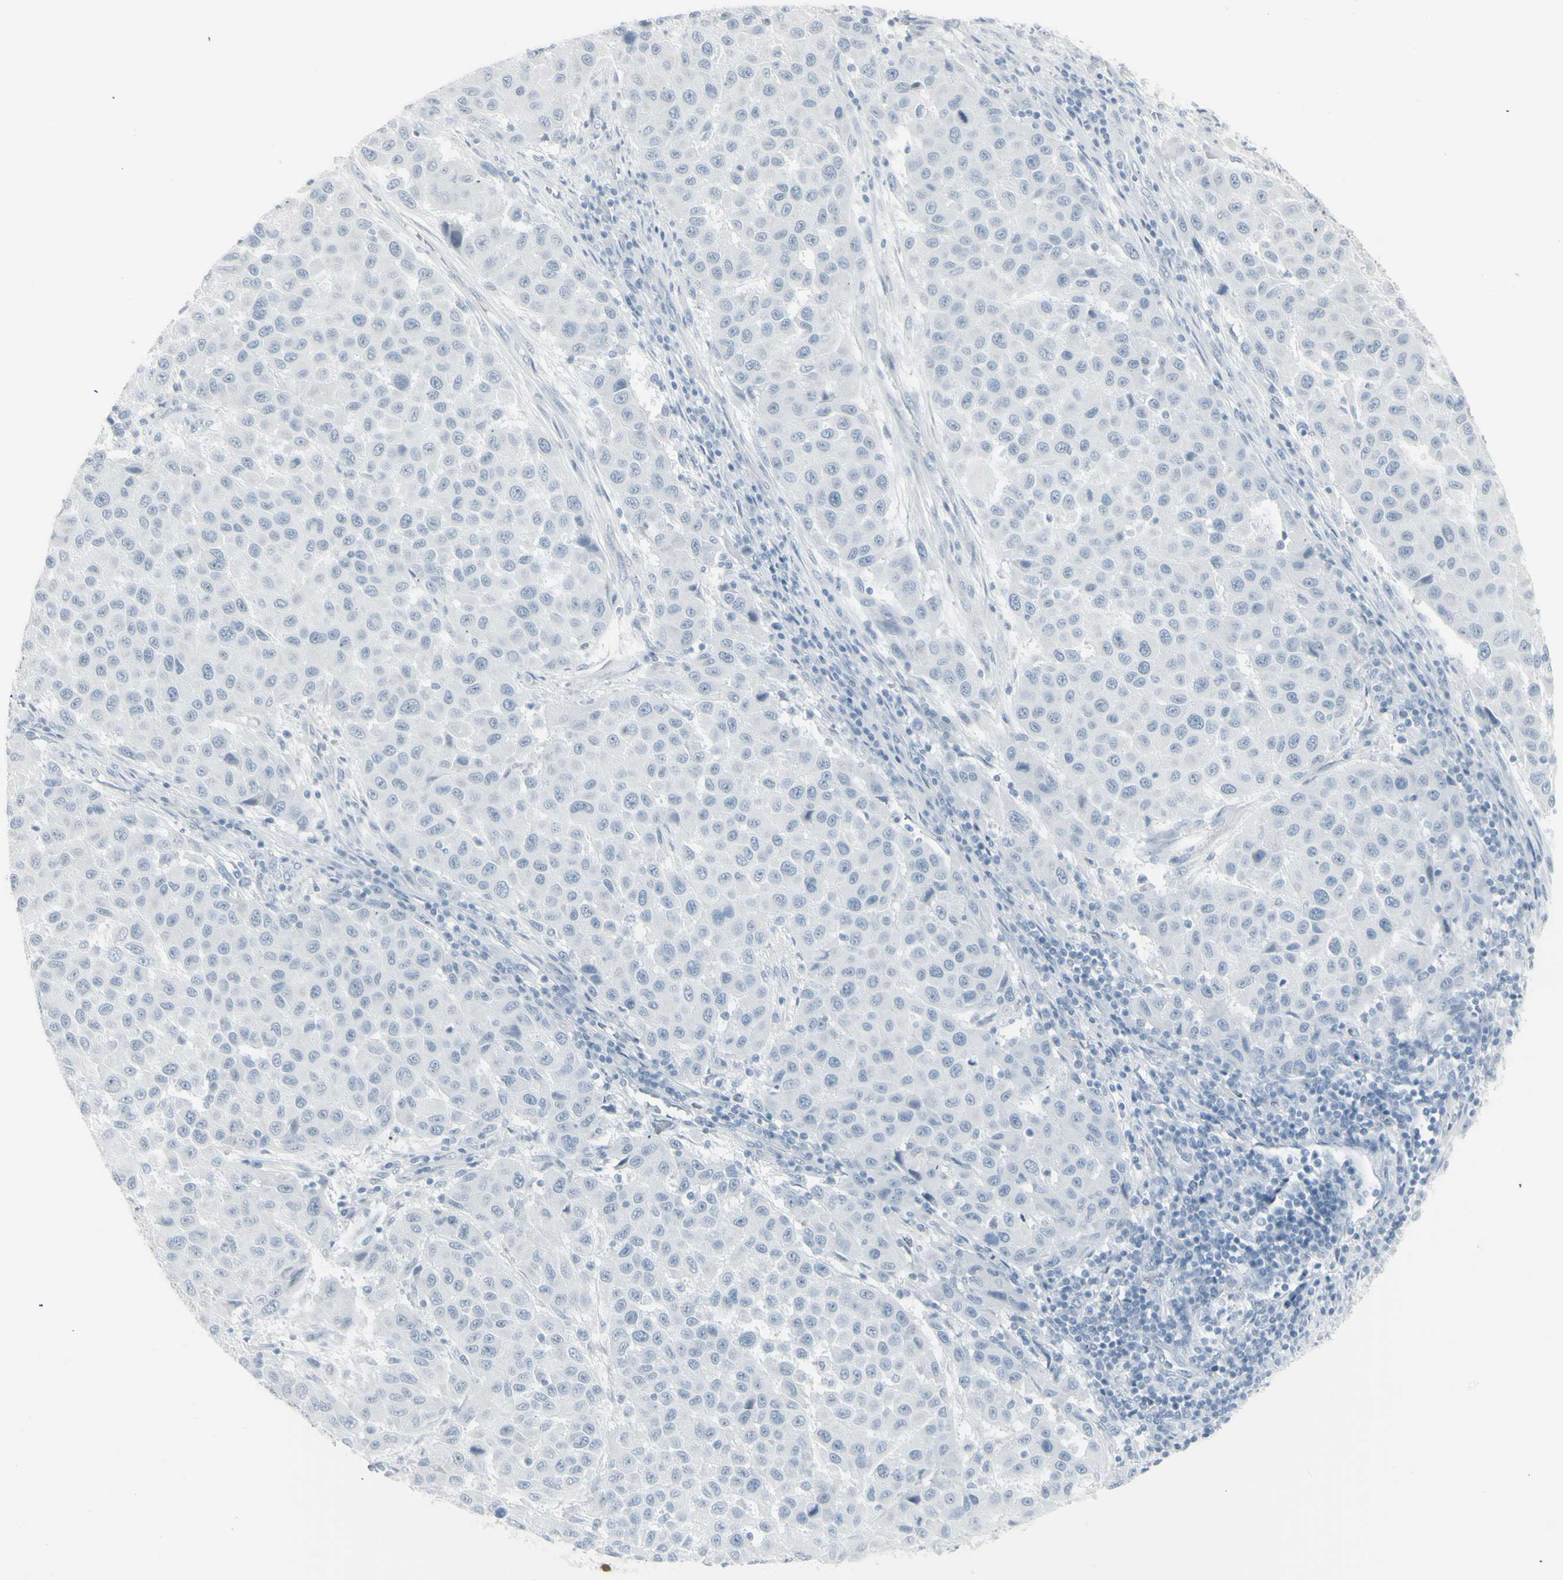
{"staining": {"intensity": "negative", "quantity": "none", "location": "none"}, "tissue": "melanoma", "cell_type": "Tumor cells", "image_type": "cancer", "snomed": [{"axis": "morphology", "description": "Malignant melanoma, Metastatic site"}, {"axis": "topography", "description": "Lymph node"}], "caption": "Immunohistochemistry (IHC) of human melanoma reveals no positivity in tumor cells. The staining is performed using DAB brown chromogen with nuclei counter-stained in using hematoxylin.", "gene": "YBX2", "patient": {"sex": "male", "age": 61}}